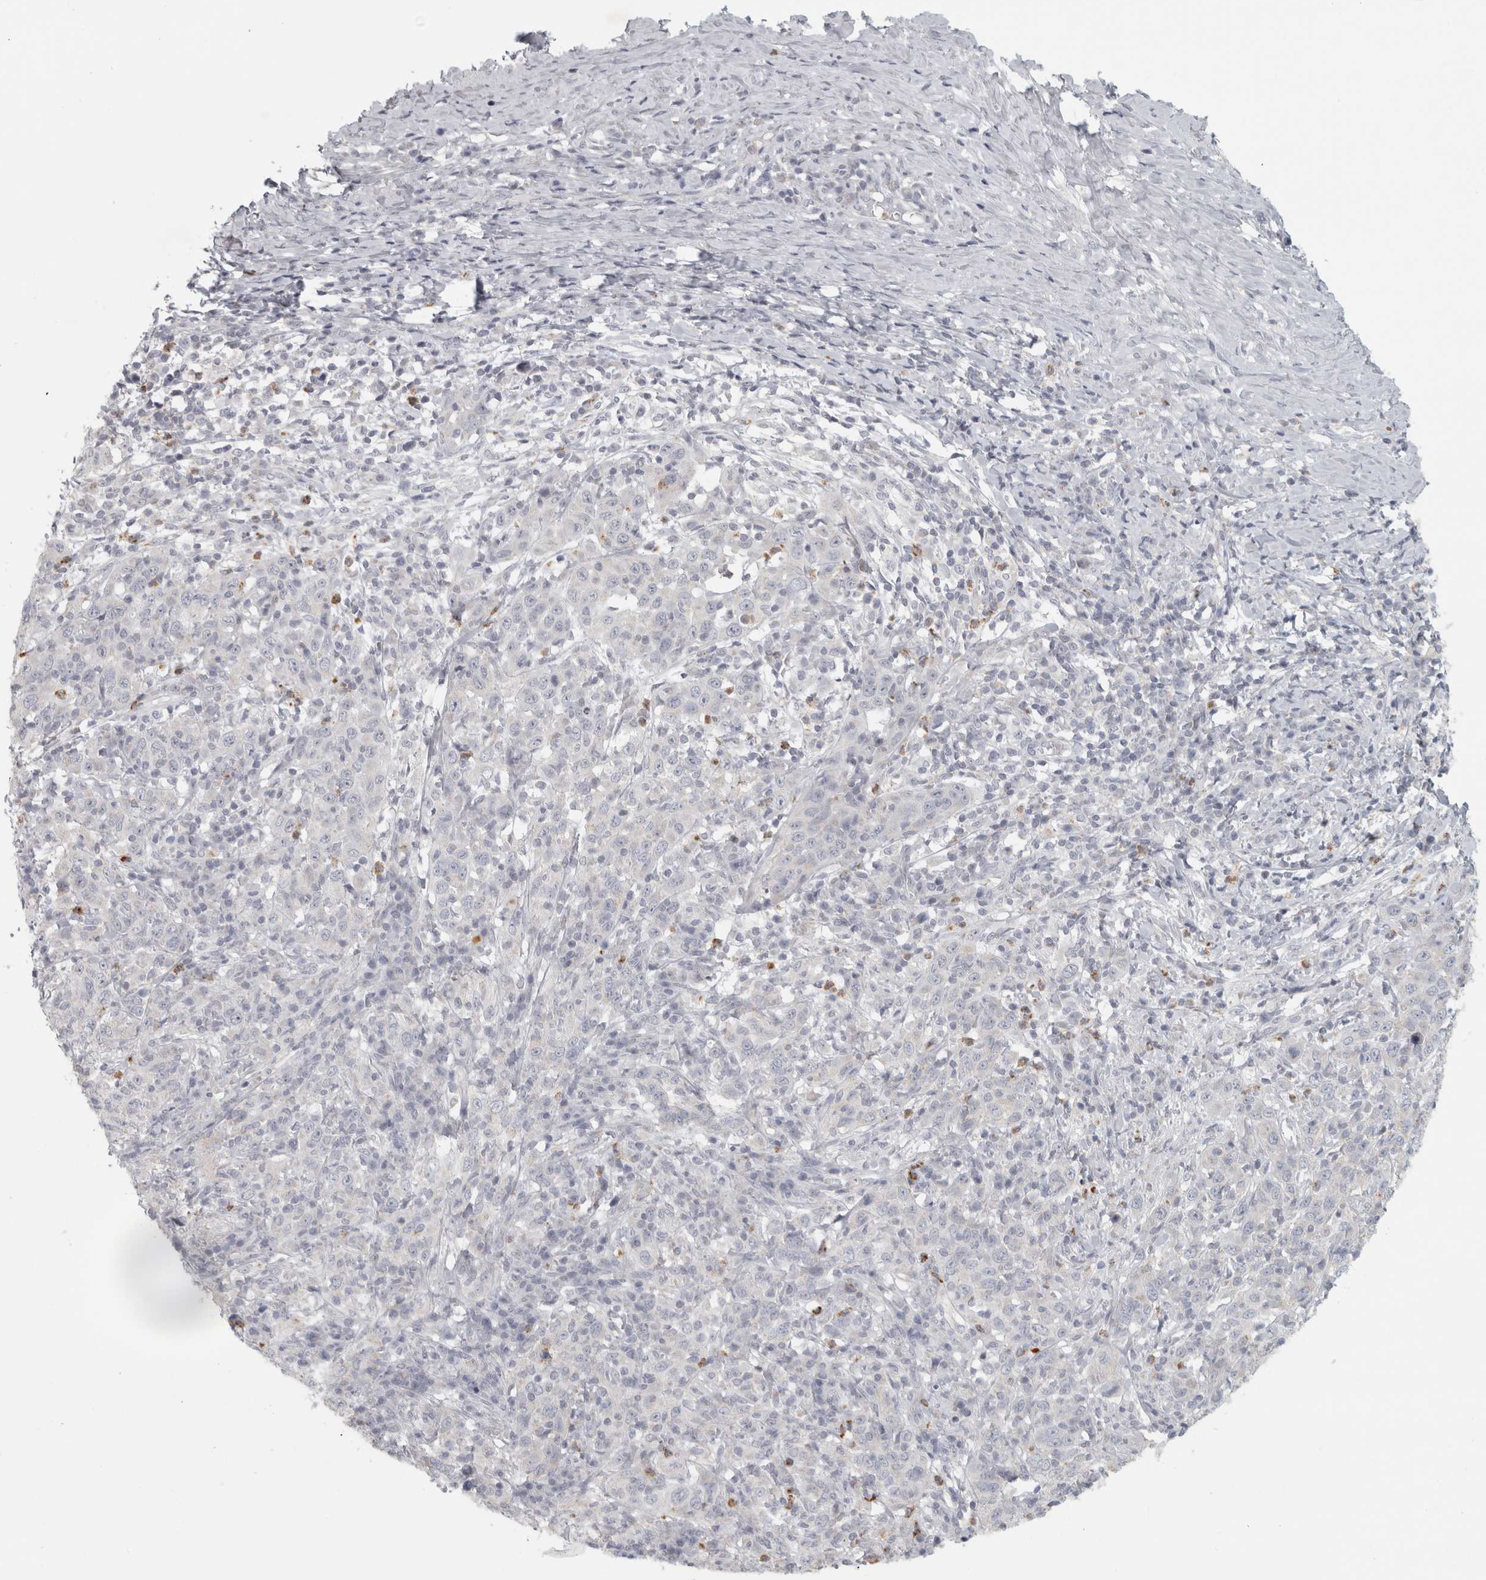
{"staining": {"intensity": "negative", "quantity": "none", "location": "none"}, "tissue": "cervical cancer", "cell_type": "Tumor cells", "image_type": "cancer", "snomed": [{"axis": "morphology", "description": "Squamous cell carcinoma, NOS"}, {"axis": "topography", "description": "Cervix"}], "caption": "Immunohistochemistry (IHC) photomicrograph of neoplastic tissue: human squamous cell carcinoma (cervical) stained with DAB (3,3'-diaminobenzidine) reveals no significant protein expression in tumor cells. (Immunohistochemistry (IHC), brightfield microscopy, high magnification).", "gene": "PTPRN2", "patient": {"sex": "female", "age": 46}}